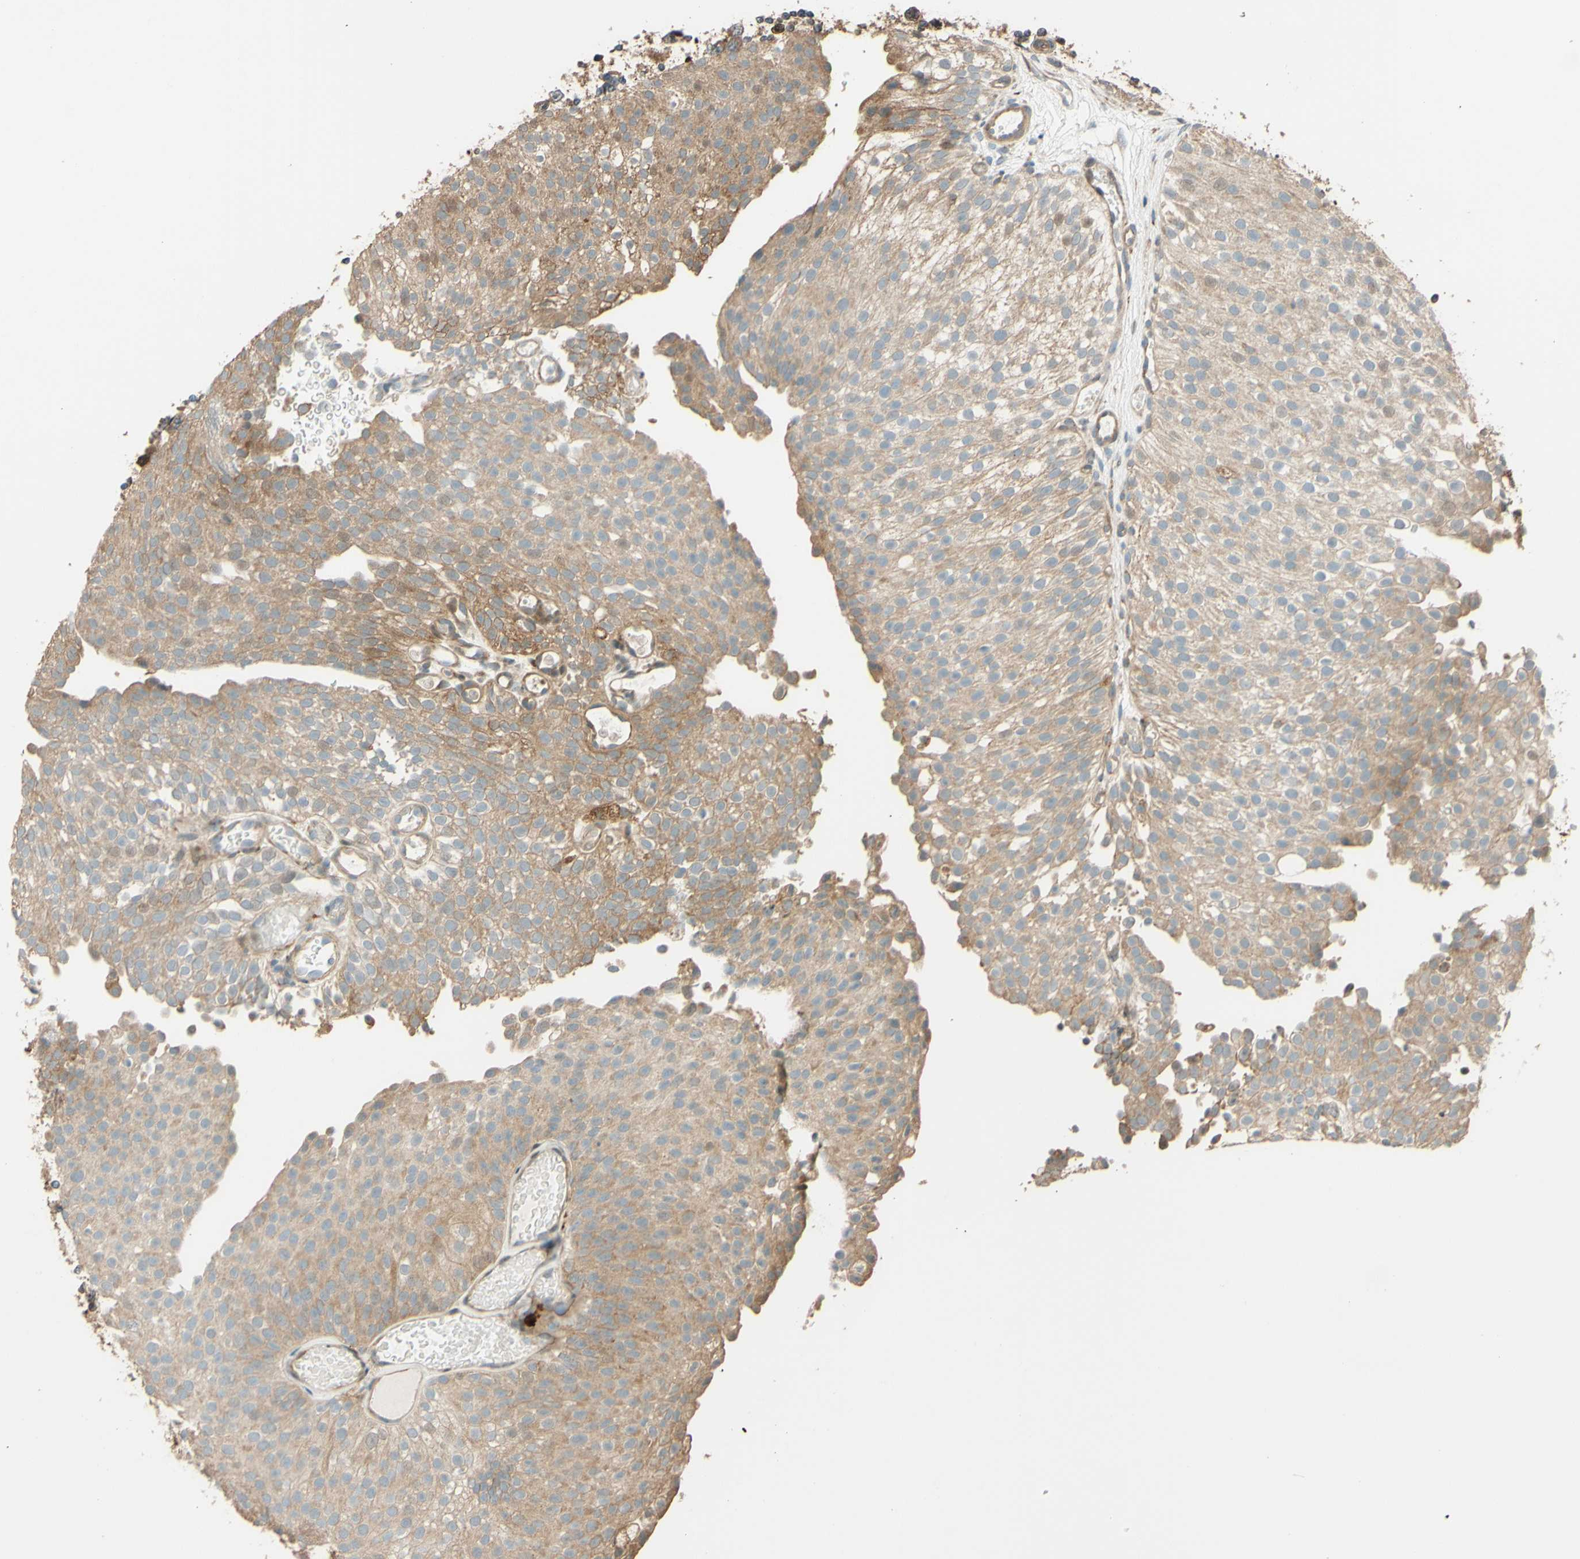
{"staining": {"intensity": "weak", "quantity": ">75%", "location": "cytoplasmic/membranous"}, "tissue": "urothelial cancer", "cell_type": "Tumor cells", "image_type": "cancer", "snomed": [{"axis": "morphology", "description": "Urothelial carcinoma, Low grade"}, {"axis": "topography", "description": "Urinary bladder"}], "caption": "Protein analysis of urothelial cancer tissue displays weak cytoplasmic/membranous staining in about >75% of tumor cells. Nuclei are stained in blue.", "gene": "RNF19A", "patient": {"sex": "male", "age": 78}}